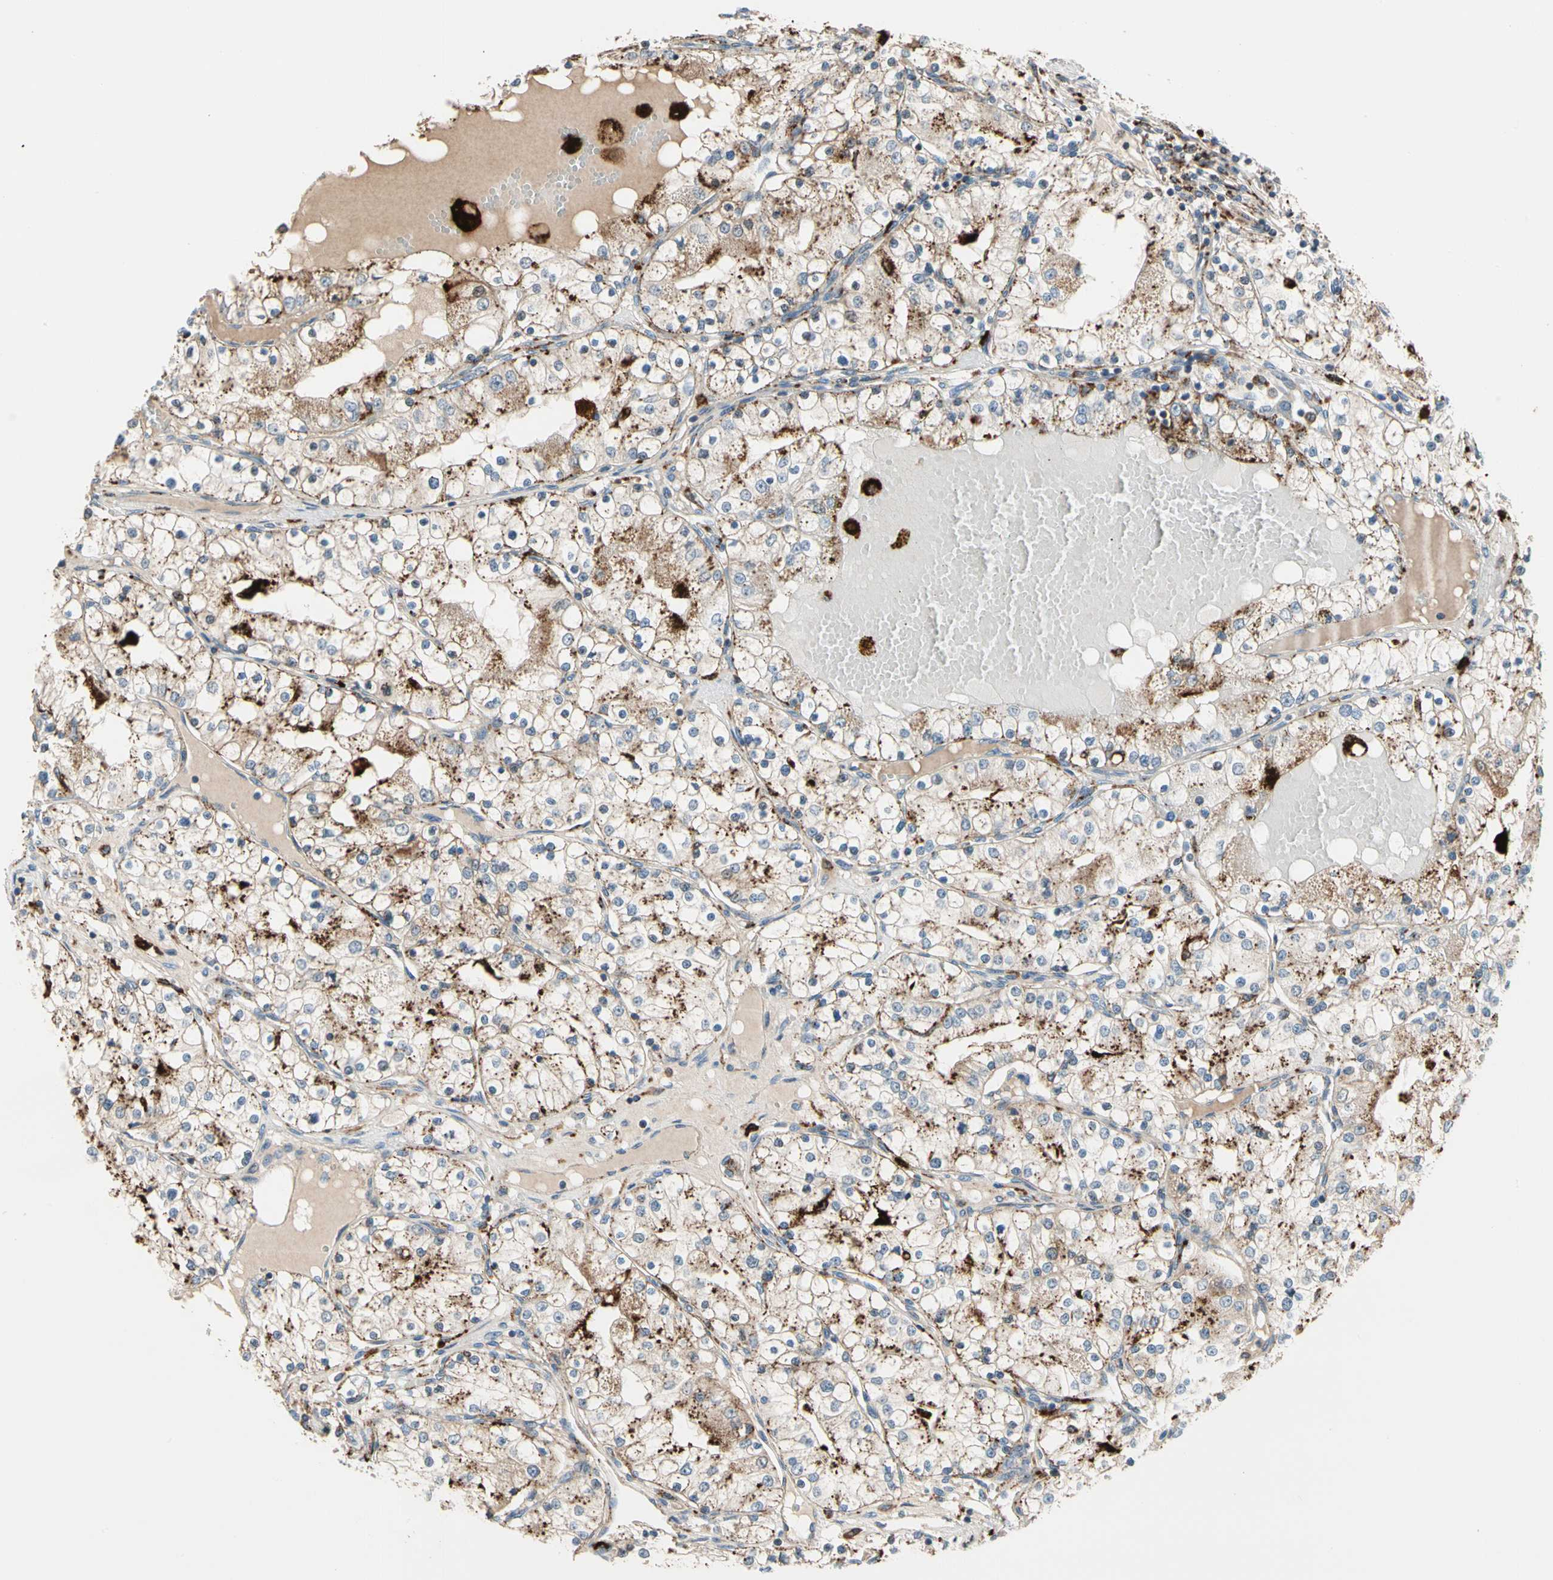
{"staining": {"intensity": "moderate", "quantity": "<25%", "location": "cytoplasmic/membranous"}, "tissue": "renal cancer", "cell_type": "Tumor cells", "image_type": "cancer", "snomed": [{"axis": "morphology", "description": "Adenocarcinoma, NOS"}, {"axis": "topography", "description": "Kidney"}], "caption": "There is low levels of moderate cytoplasmic/membranous positivity in tumor cells of renal cancer (adenocarcinoma), as demonstrated by immunohistochemical staining (brown color).", "gene": "GM2A", "patient": {"sex": "male", "age": 68}}